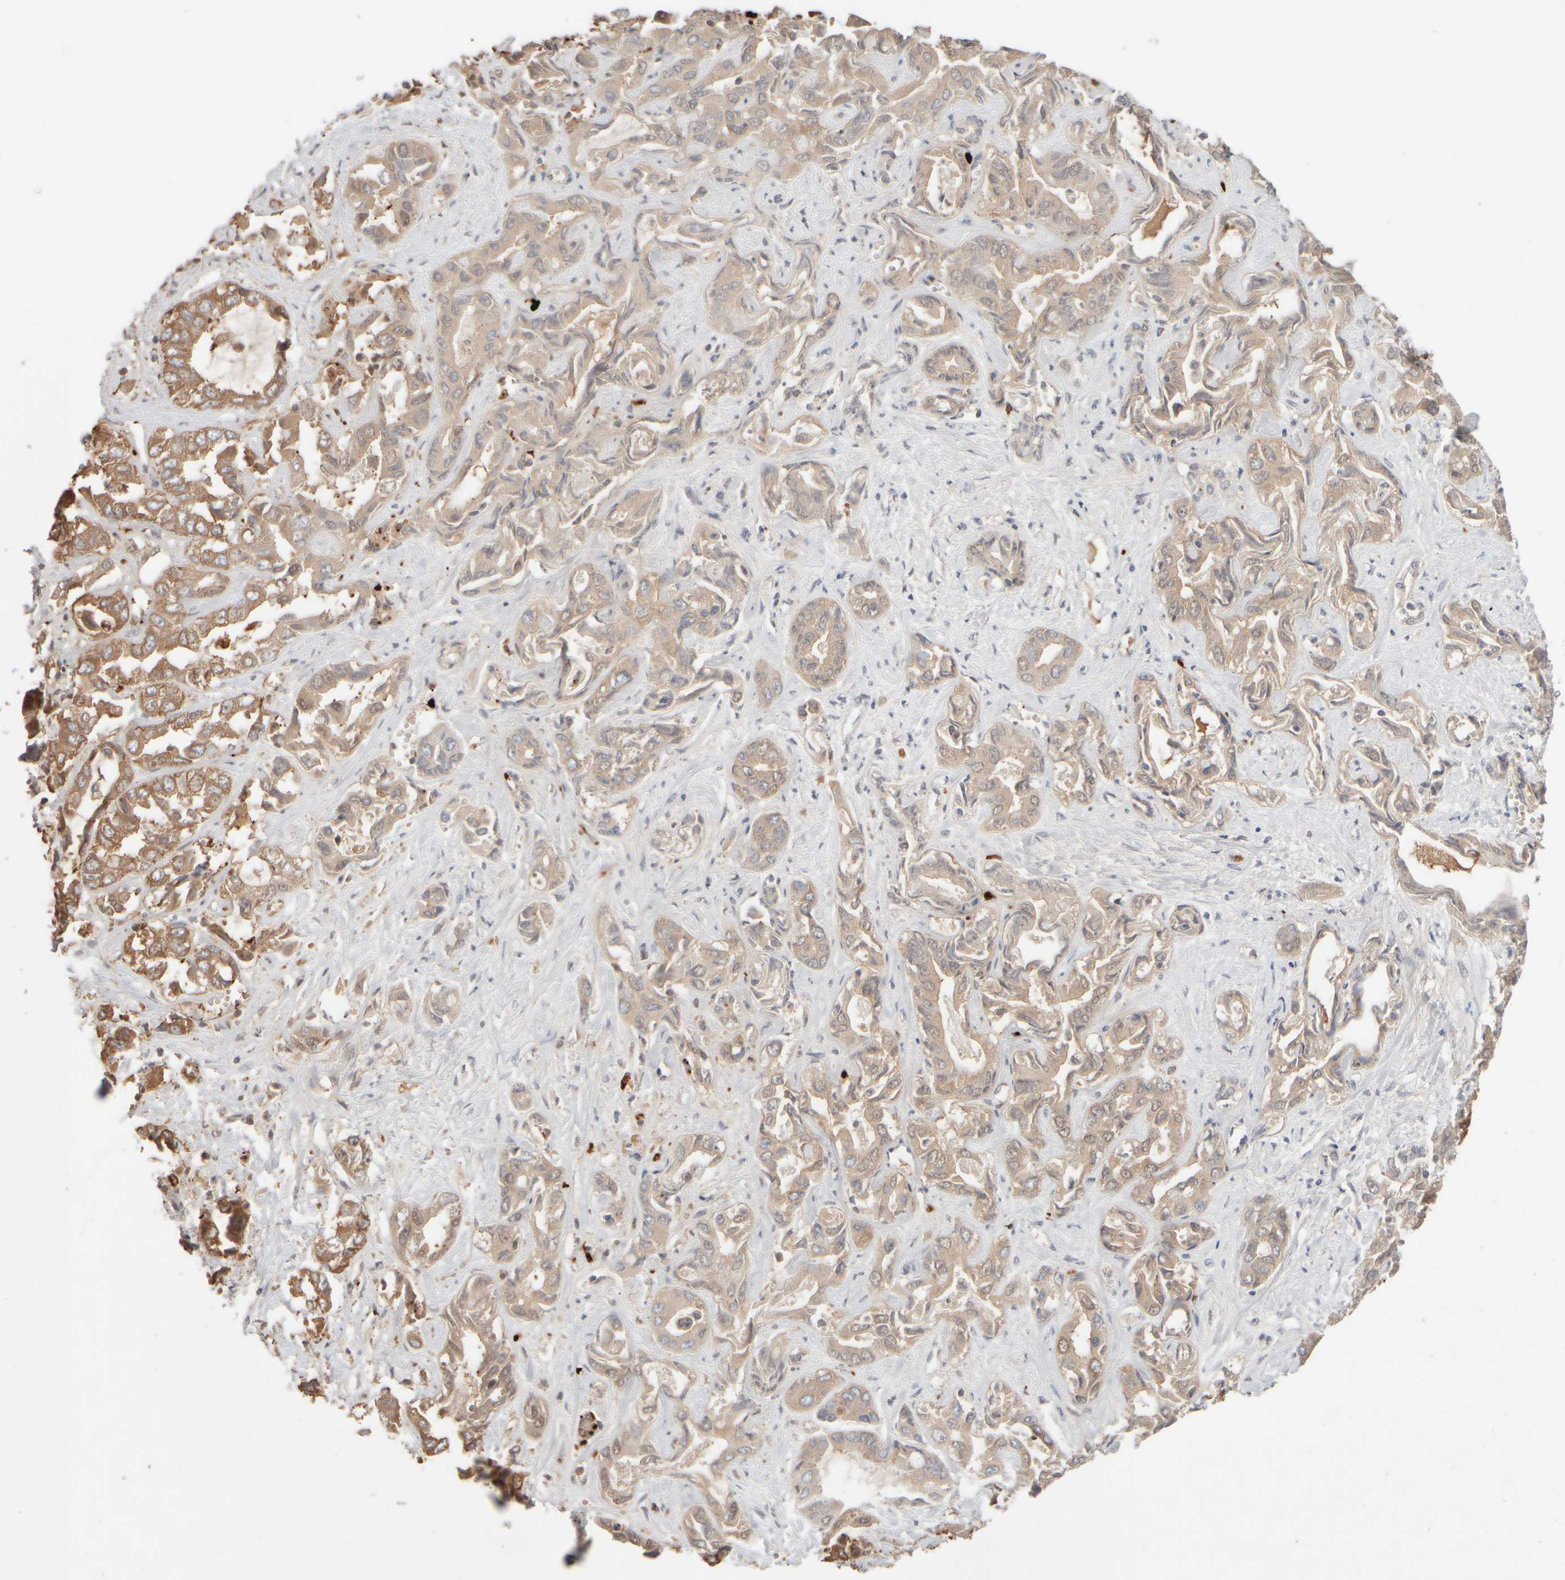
{"staining": {"intensity": "strong", "quantity": "25%-75%", "location": "cytoplasmic/membranous"}, "tissue": "liver cancer", "cell_type": "Tumor cells", "image_type": "cancer", "snomed": [{"axis": "morphology", "description": "Cholangiocarcinoma"}, {"axis": "topography", "description": "Liver"}], "caption": "Liver cholangiocarcinoma was stained to show a protein in brown. There is high levels of strong cytoplasmic/membranous positivity in about 25%-75% of tumor cells.", "gene": "EIF2B3", "patient": {"sex": "female", "age": 52}}